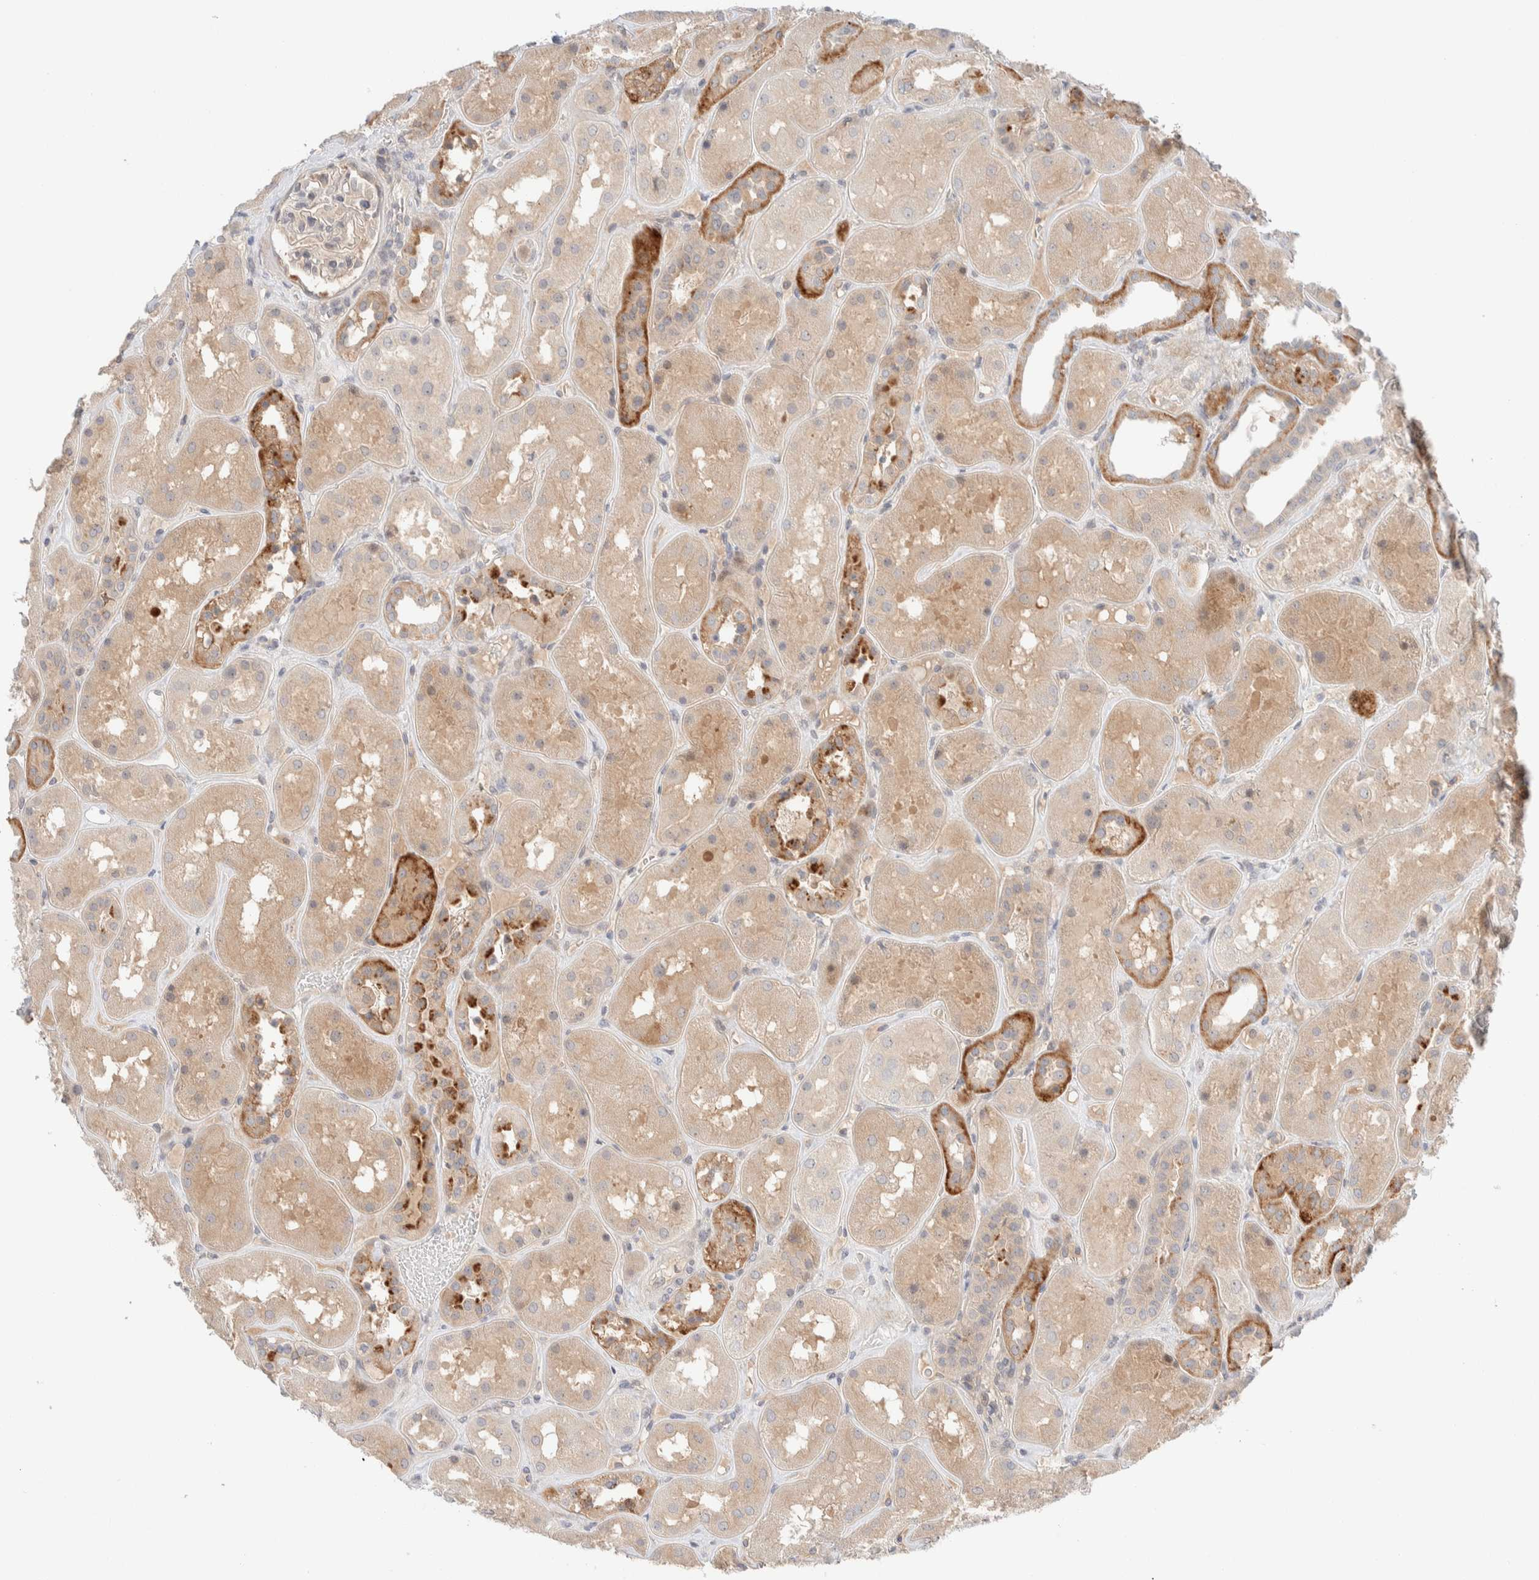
{"staining": {"intensity": "weak", "quantity": "25%-75%", "location": "cytoplasmic/membranous"}, "tissue": "kidney", "cell_type": "Cells in glomeruli", "image_type": "normal", "snomed": [{"axis": "morphology", "description": "Normal tissue, NOS"}, {"axis": "topography", "description": "Kidney"}], "caption": "This is a histology image of immunohistochemistry staining of normal kidney, which shows weak expression in the cytoplasmic/membranous of cells in glomeruli.", "gene": "CHKA", "patient": {"sex": "male", "age": 70}}